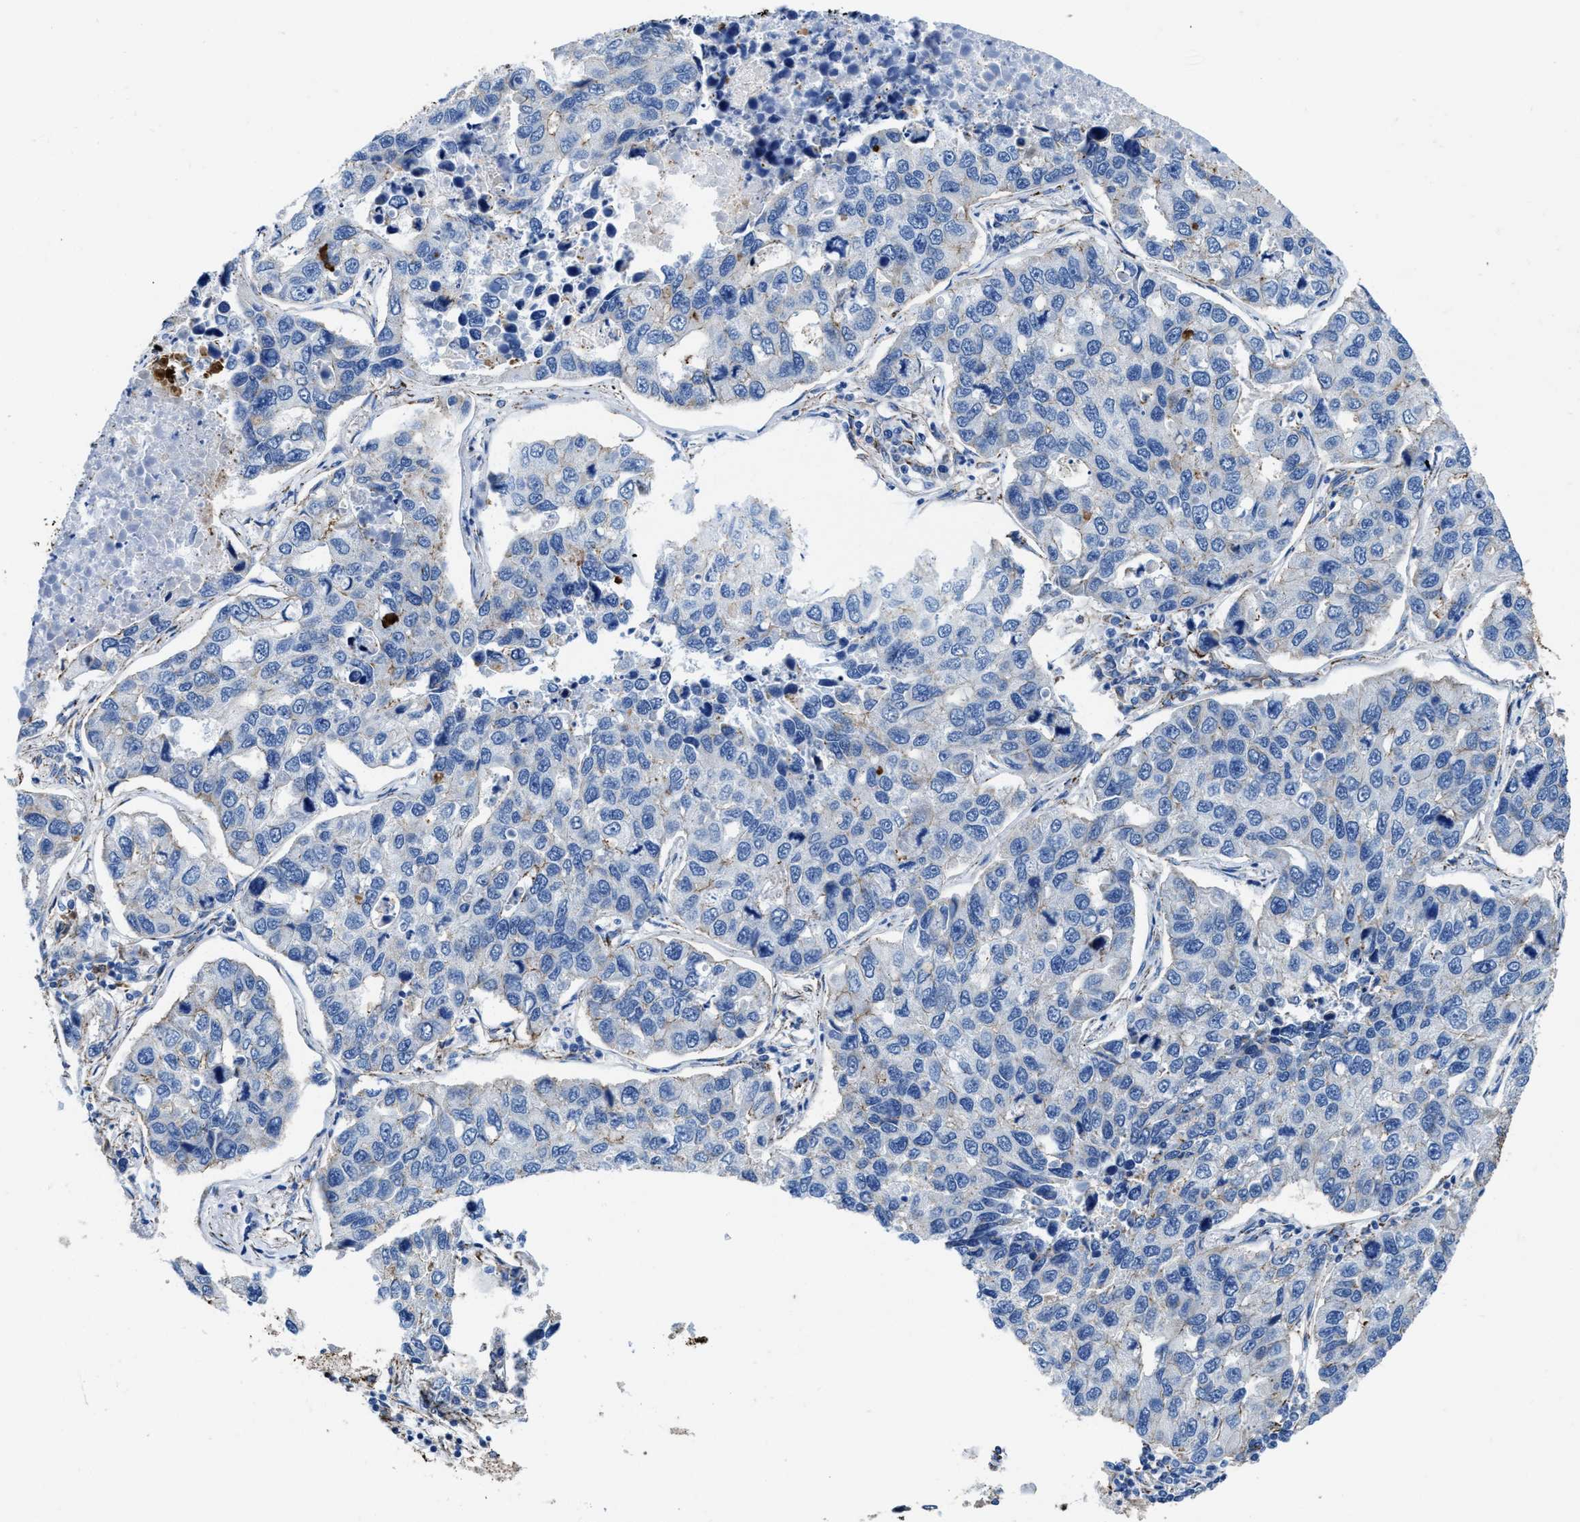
{"staining": {"intensity": "negative", "quantity": "none", "location": "none"}, "tissue": "lung cancer", "cell_type": "Tumor cells", "image_type": "cancer", "snomed": [{"axis": "morphology", "description": "Adenocarcinoma, NOS"}, {"axis": "topography", "description": "Lung"}], "caption": "Protein analysis of lung adenocarcinoma shows no significant expression in tumor cells.", "gene": "ALDH1B1", "patient": {"sex": "male", "age": 64}}